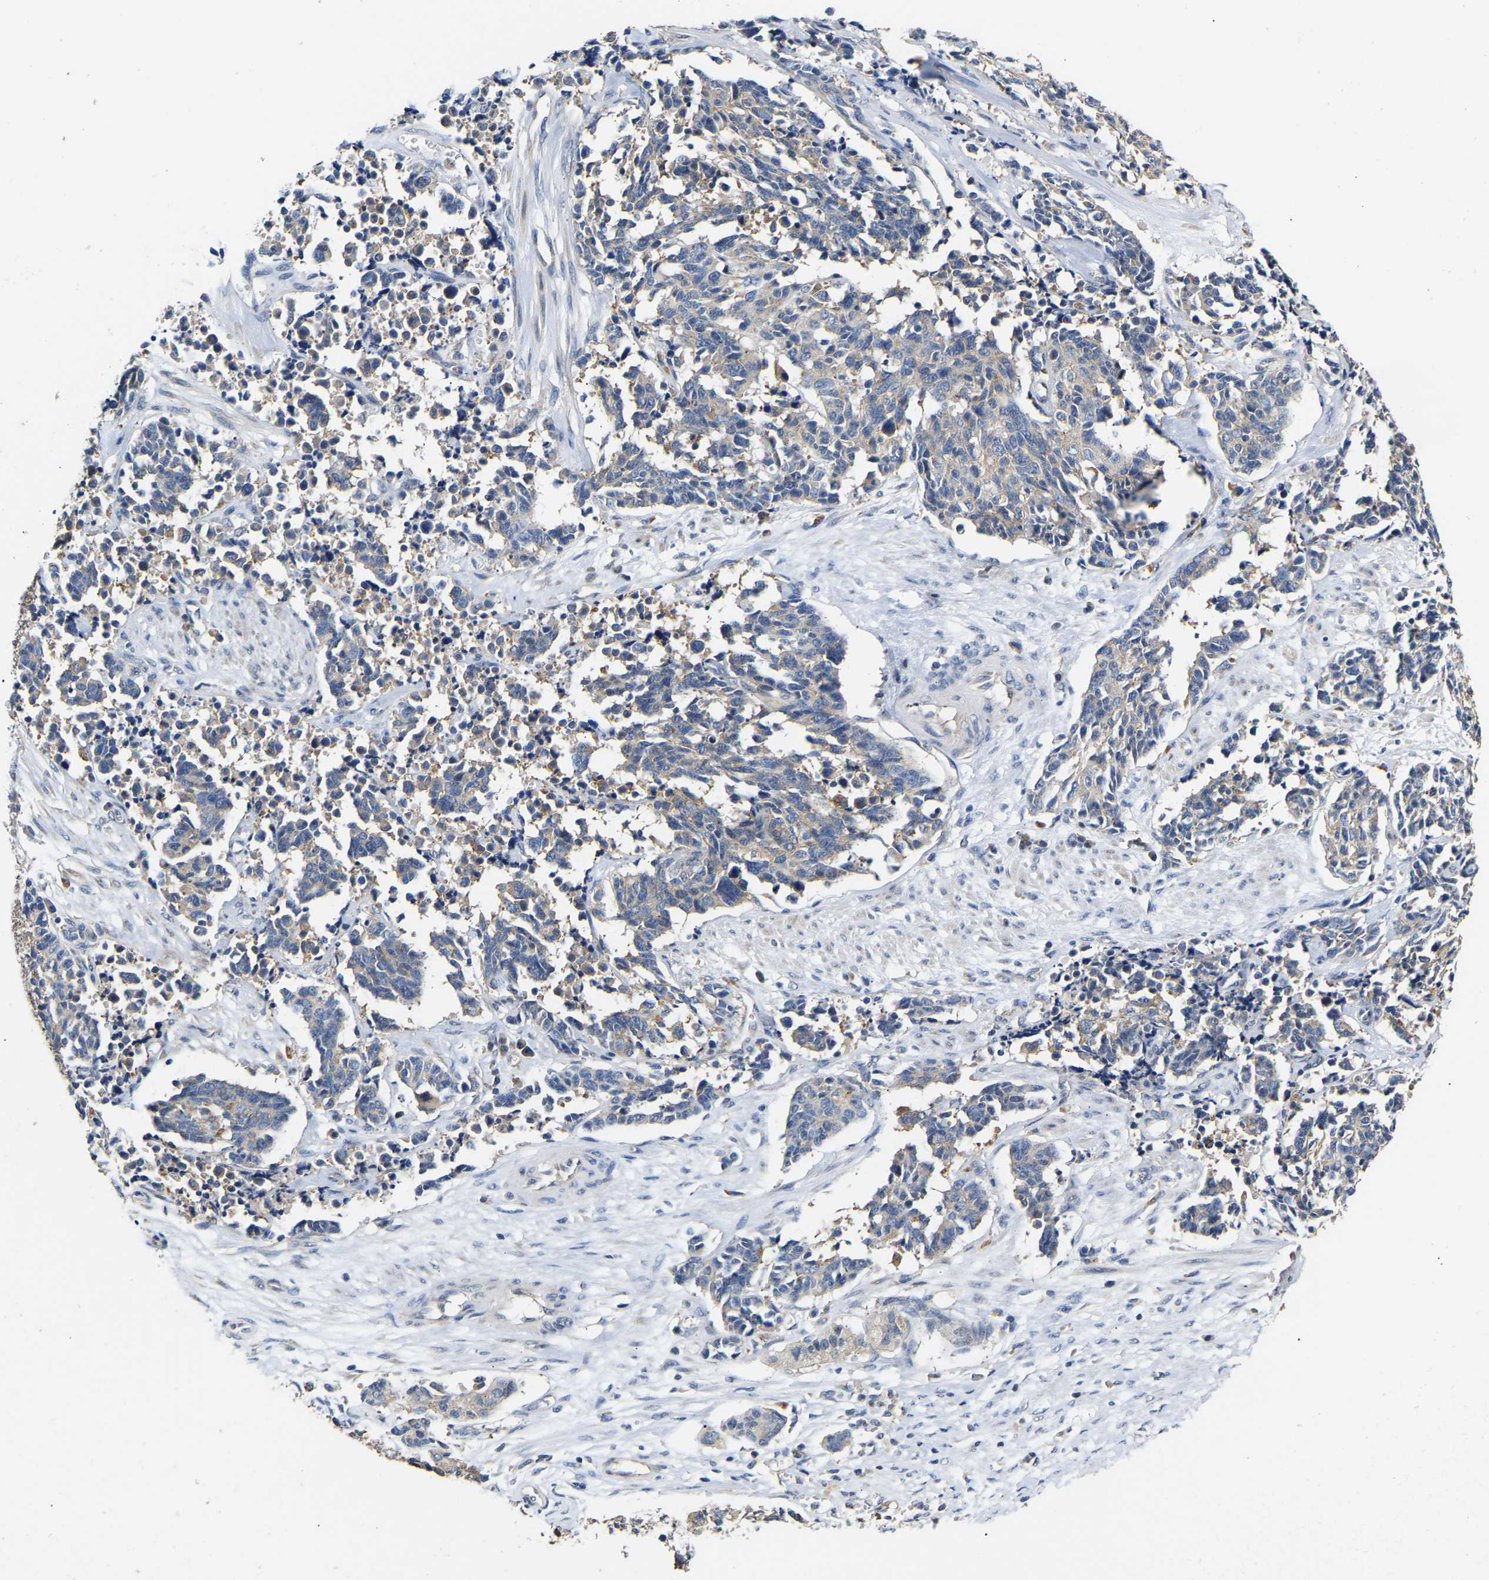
{"staining": {"intensity": "weak", "quantity": "<25%", "location": "cytoplasmic/membranous"}, "tissue": "cervical cancer", "cell_type": "Tumor cells", "image_type": "cancer", "snomed": [{"axis": "morphology", "description": "Squamous cell carcinoma, NOS"}, {"axis": "topography", "description": "Cervix"}], "caption": "Tumor cells show no significant positivity in squamous cell carcinoma (cervical).", "gene": "AIMP2", "patient": {"sex": "female", "age": 35}}